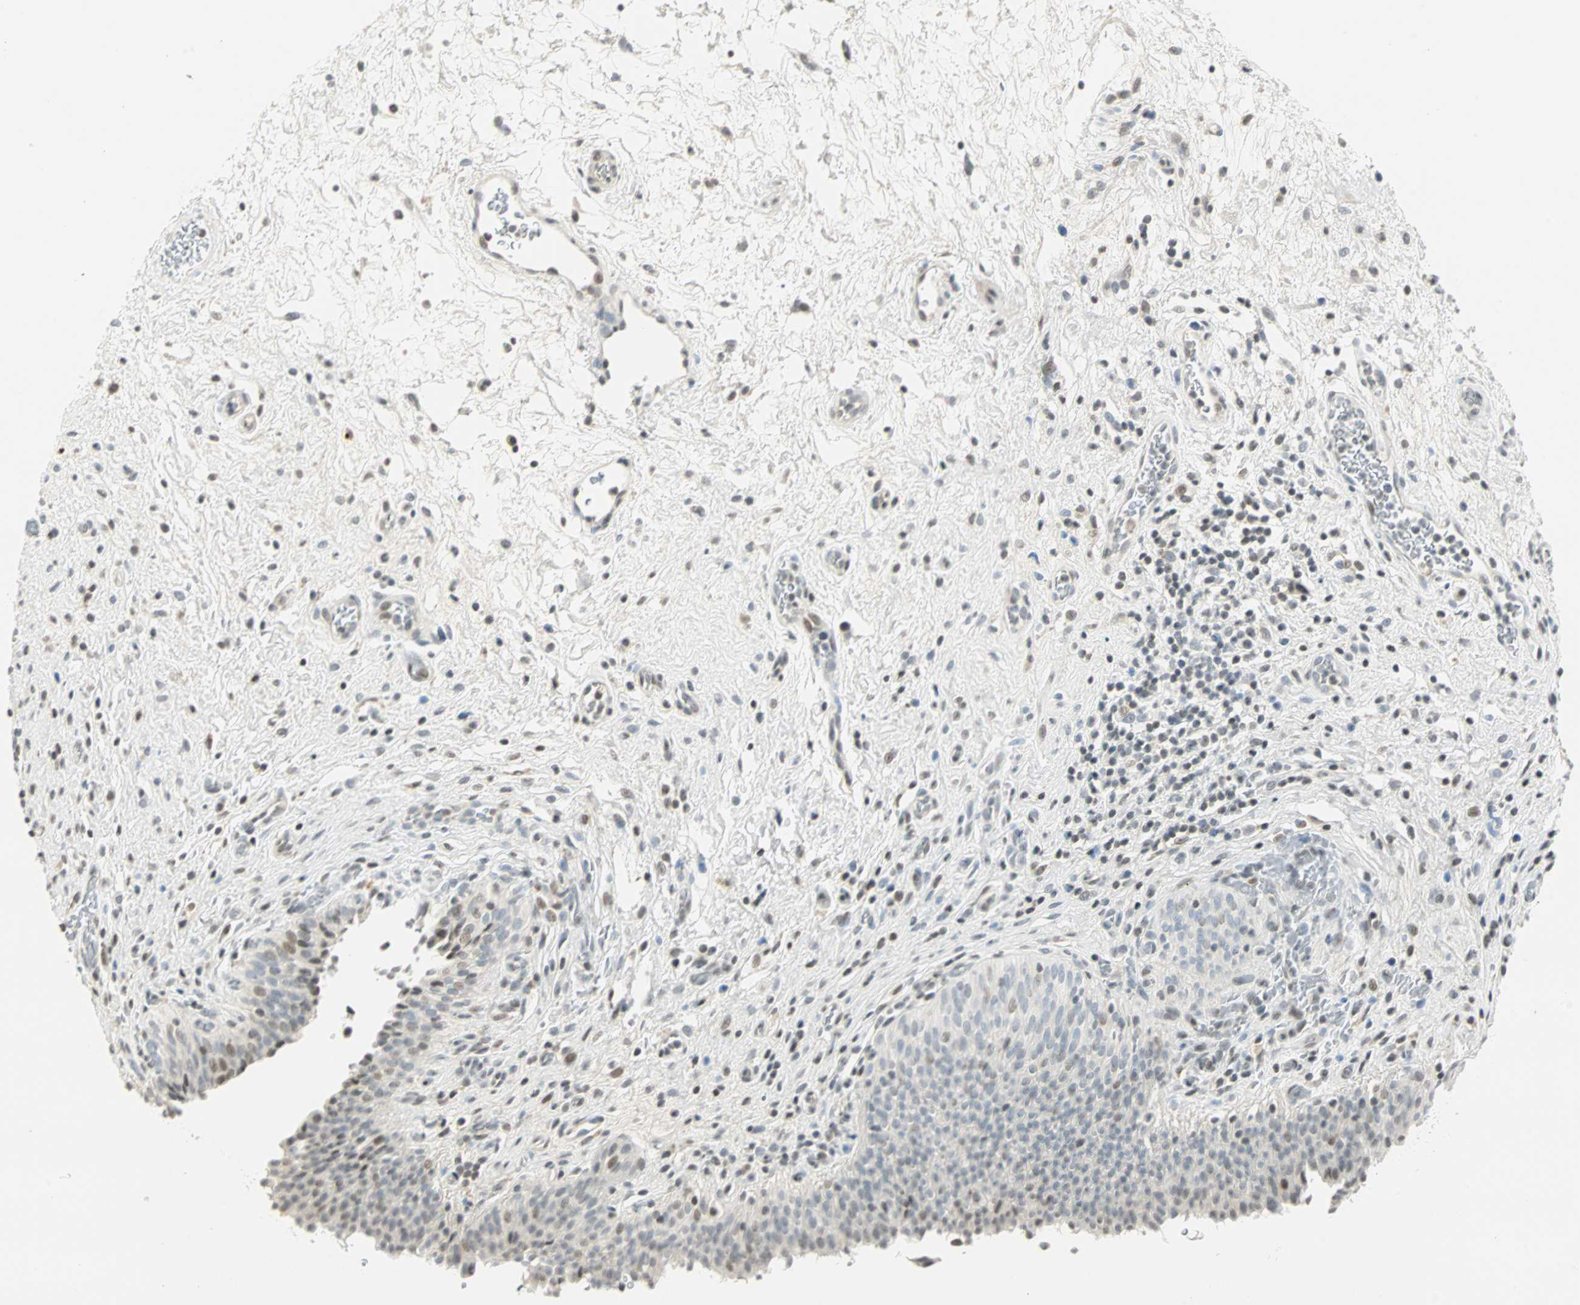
{"staining": {"intensity": "weak", "quantity": "<25%", "location": "nuclear"}, "tissue": "urinary bladder", "cell_type": "Urothelial cells", "image_type": "normal", "snomed": [{"axis": "morphology", "description": "Normal tissue, NOS"}, {"axis": "topography", "description": "Urinary bladder"}], "caption": "DAB immunohistochemical staining of unremarkable human urinary bladder displays no significant staining in urothelial cells.", "gene": "SMAD3", "patient": {"sex": "male", "age": 51}}